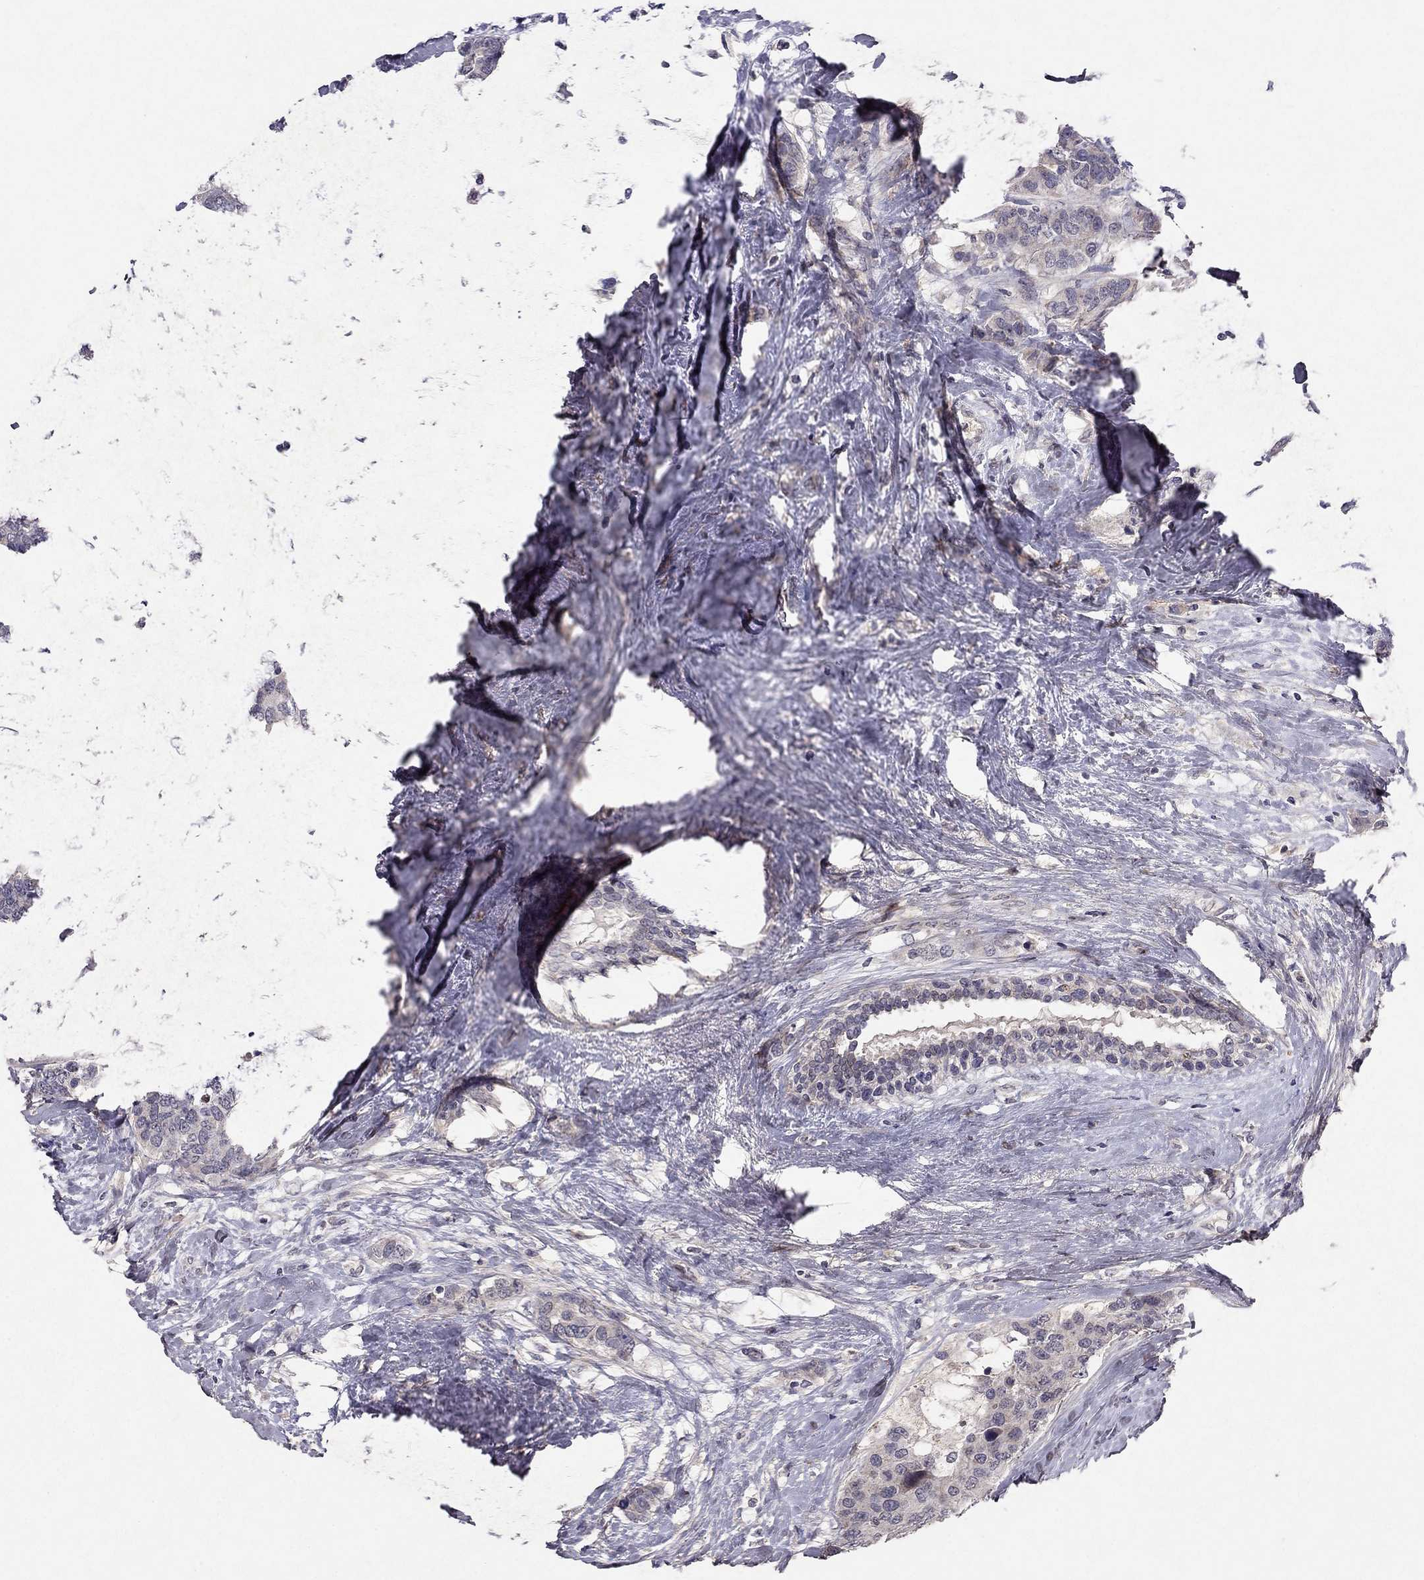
{"staining": {"intensity": "negative", "quantity": "none", "location": "none"}, "tissue": "breast cancer", "cell_type": "Tumor cells", "image_type": "cancer", "snomed": [{"axis": "morphology", "description": "Lobular carcinoma"}, {"axis": "topography", "description": "Breast"}], "caption": "IHC of human breast lobular carcinoma reveals no positivity in tumor cells.", "gene": "ESR2", "patient": {"sex": "female", "age": 59}}